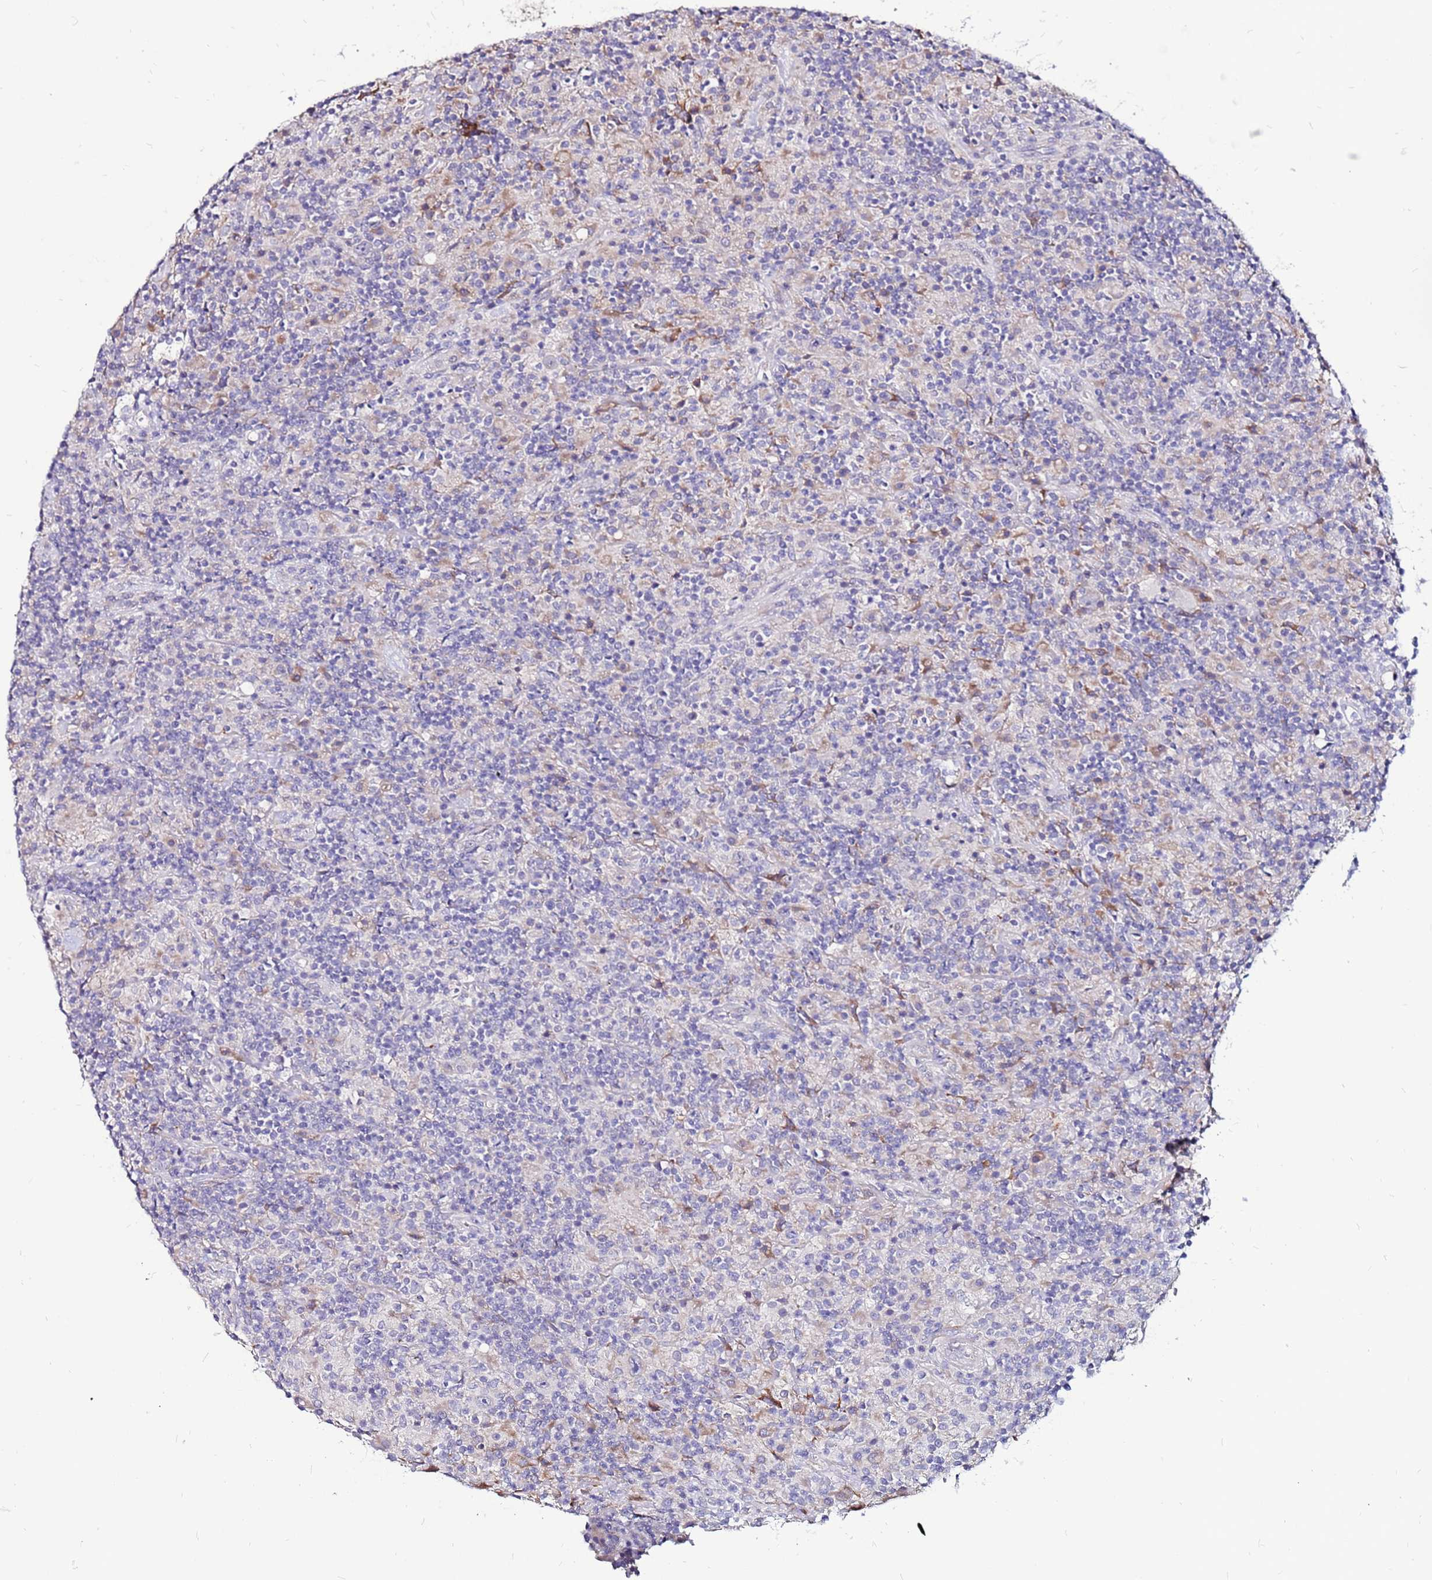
{"staining": {"intensity": "negative", "quantity": "none", "location": "none"}, "tissue": "lymphoma", "cell_type": "Tumor cells", "image_type": "cancer", "snomed": [{"axis": "morphology", "description": "Hodgkin's disease, NOS"}, {"axis": "topography", "description": "Lymph node"}], "caption": "Immunohistochemistry photomicrograph of human Hodgkin's disease stained for a protein (brown), which displays no expression in tumor cells.", "gene": "SLC44A3", "patient": {"sex": "male", "age": 70}}